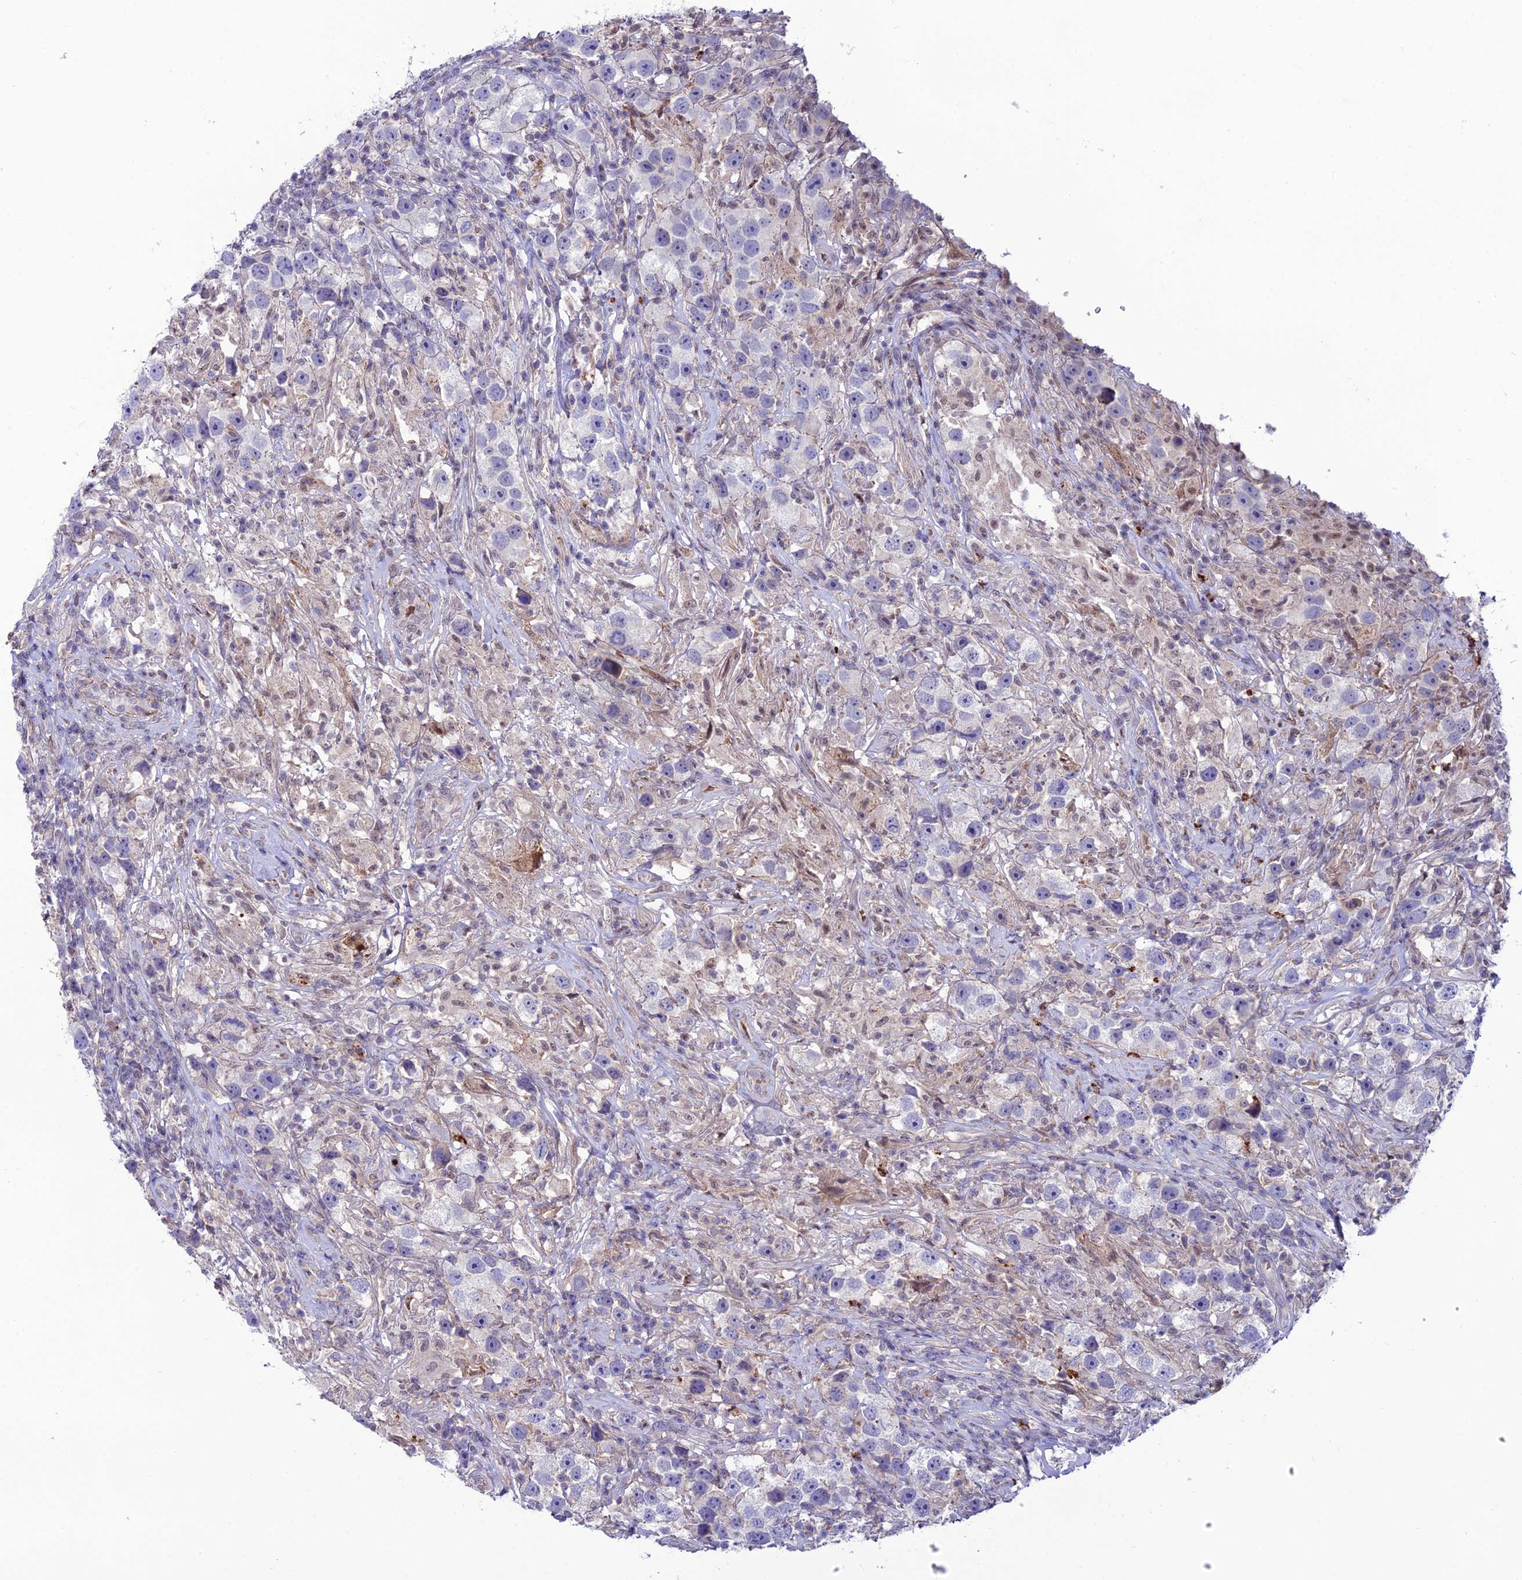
{"staining": {"intensity": "negative", "quantity": "none", "location": "none"}, "tissue": "testis cancer", "cell_type": "Tumor cells", "image_type": "cancer", "snomed": [{"axis": "morphology", "description": "Seminoma, NOS"}, {"axis": "topography", "description": "Testis"}], "caption": "Immunohistochemical staining of human testis seminoma demonstrates no significant staining in tumor cells.", "gene": "COL6A6", "patient": {"sex": "male", "age": 49}}